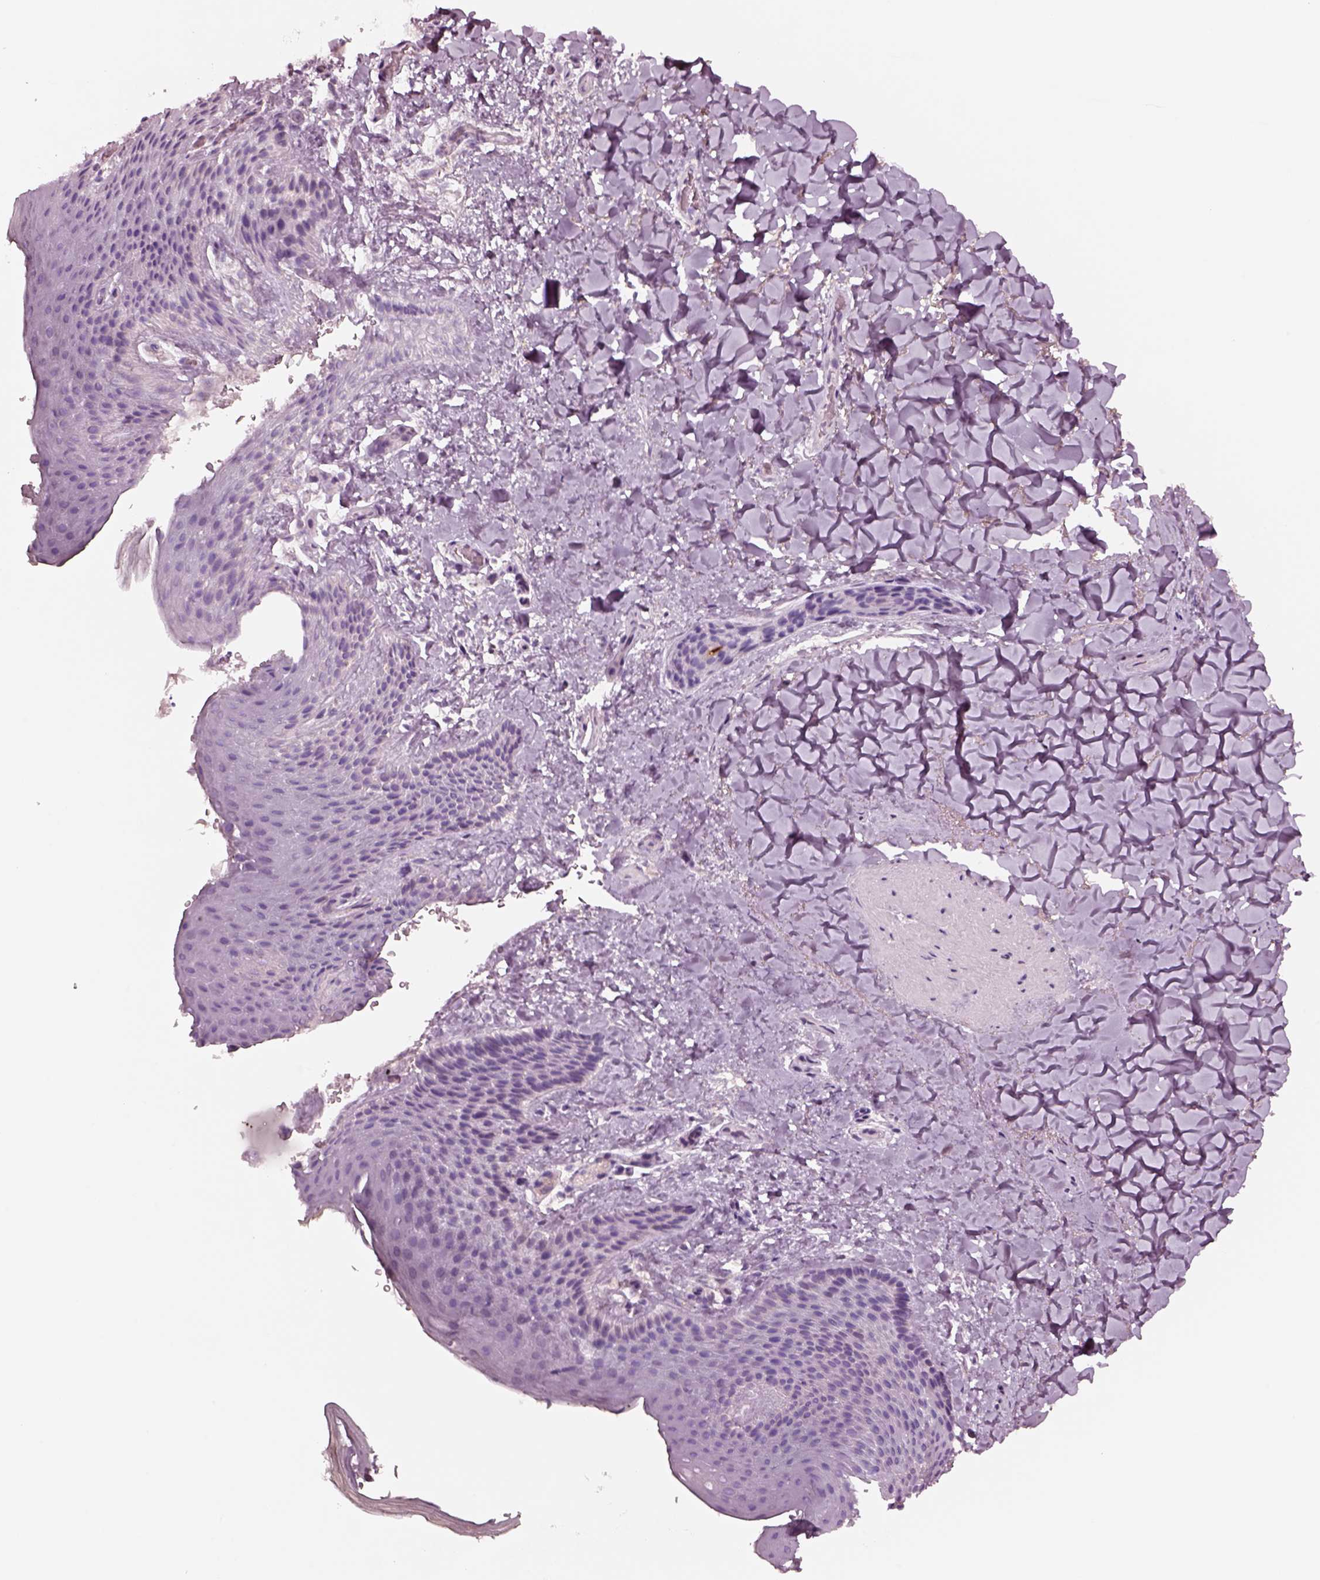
{"staining": {"intensity": "negative", "quantity": "none", "location": "none"}, "tissue": "skin", "cell_type": "Epidermal cells", "image_type": "normal", "snomed": [{"axis": "morphology", "description": "Normal tissue, NOS"}, {"axis": "topography", "description": "Anal"}], "caption": "Immunohistochemical staining of unremarkable human skin demonstrates no significant positivity in epidermal cells. (Brightfield microscopy of DAB (3,3'-diaminobenzidine) IHC at high magnification).", "gene": "NMRK2", "patient": {"sex": "male", "age": 36}}